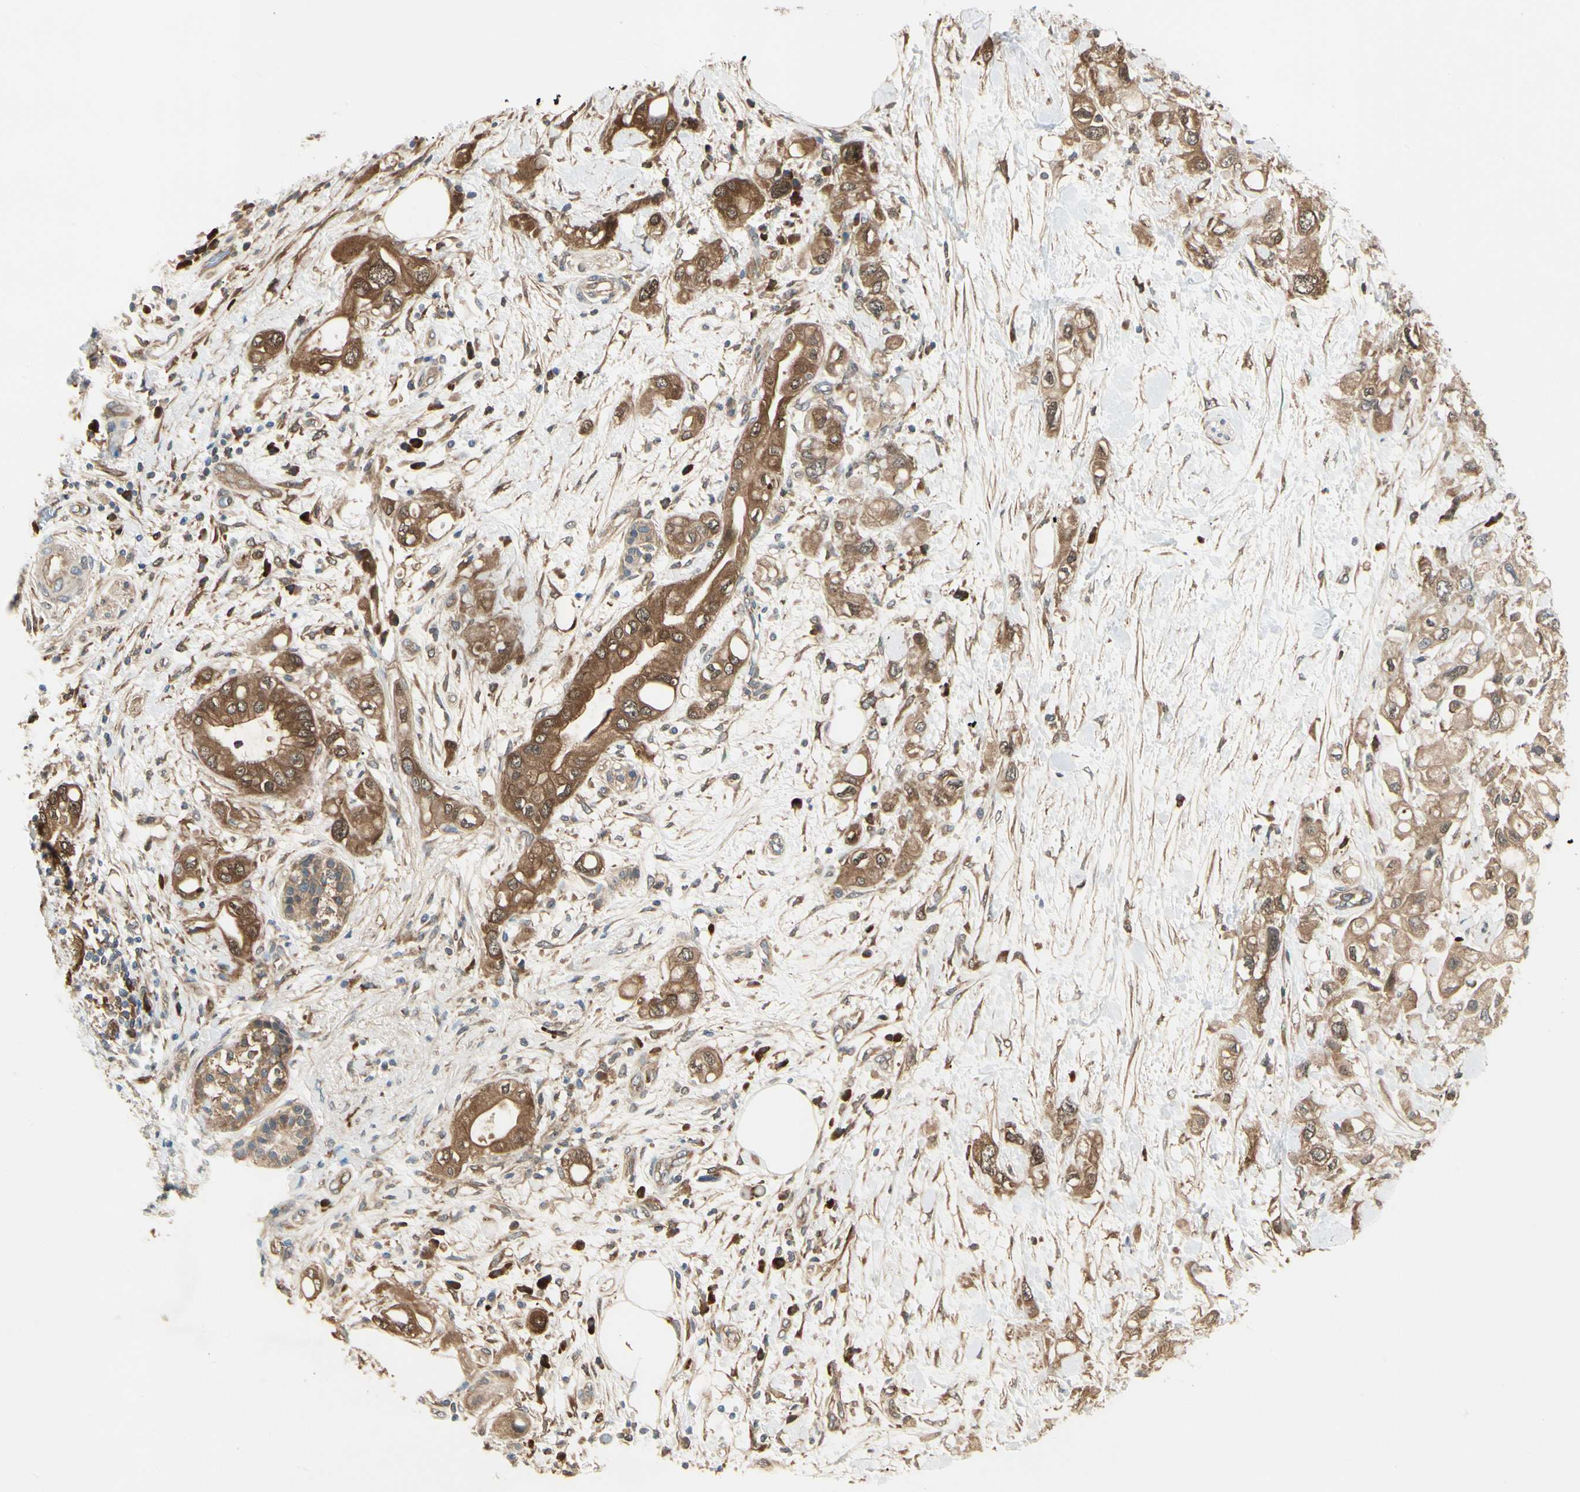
{"staining": {"intensity": "strong", "quantity": ">75%", "location": "cytoplasmic/membranous,nuclear"}, "tissue": "pancreatic cancer", "cell_type": "Tumor cells", "image_type": "cancer", "snomed": [{"axis": "morphology", "description": "Adenocarcinoma, NOS"}, {"axis": "topography", "description": "Pancreas"}], "caption": "Pancreatic cancer stained with IHC demonstrates strong cytoplasmic/membranous and nuclear positivity in about >75% of tumor cells. The protein of interest is stained brown, and the nuclei are stained in blue (DAB IHC with brightfield microscopy, high magnification).", "gene": "NME1-NME2", "patient": {"sex": "female", "age": 56}}